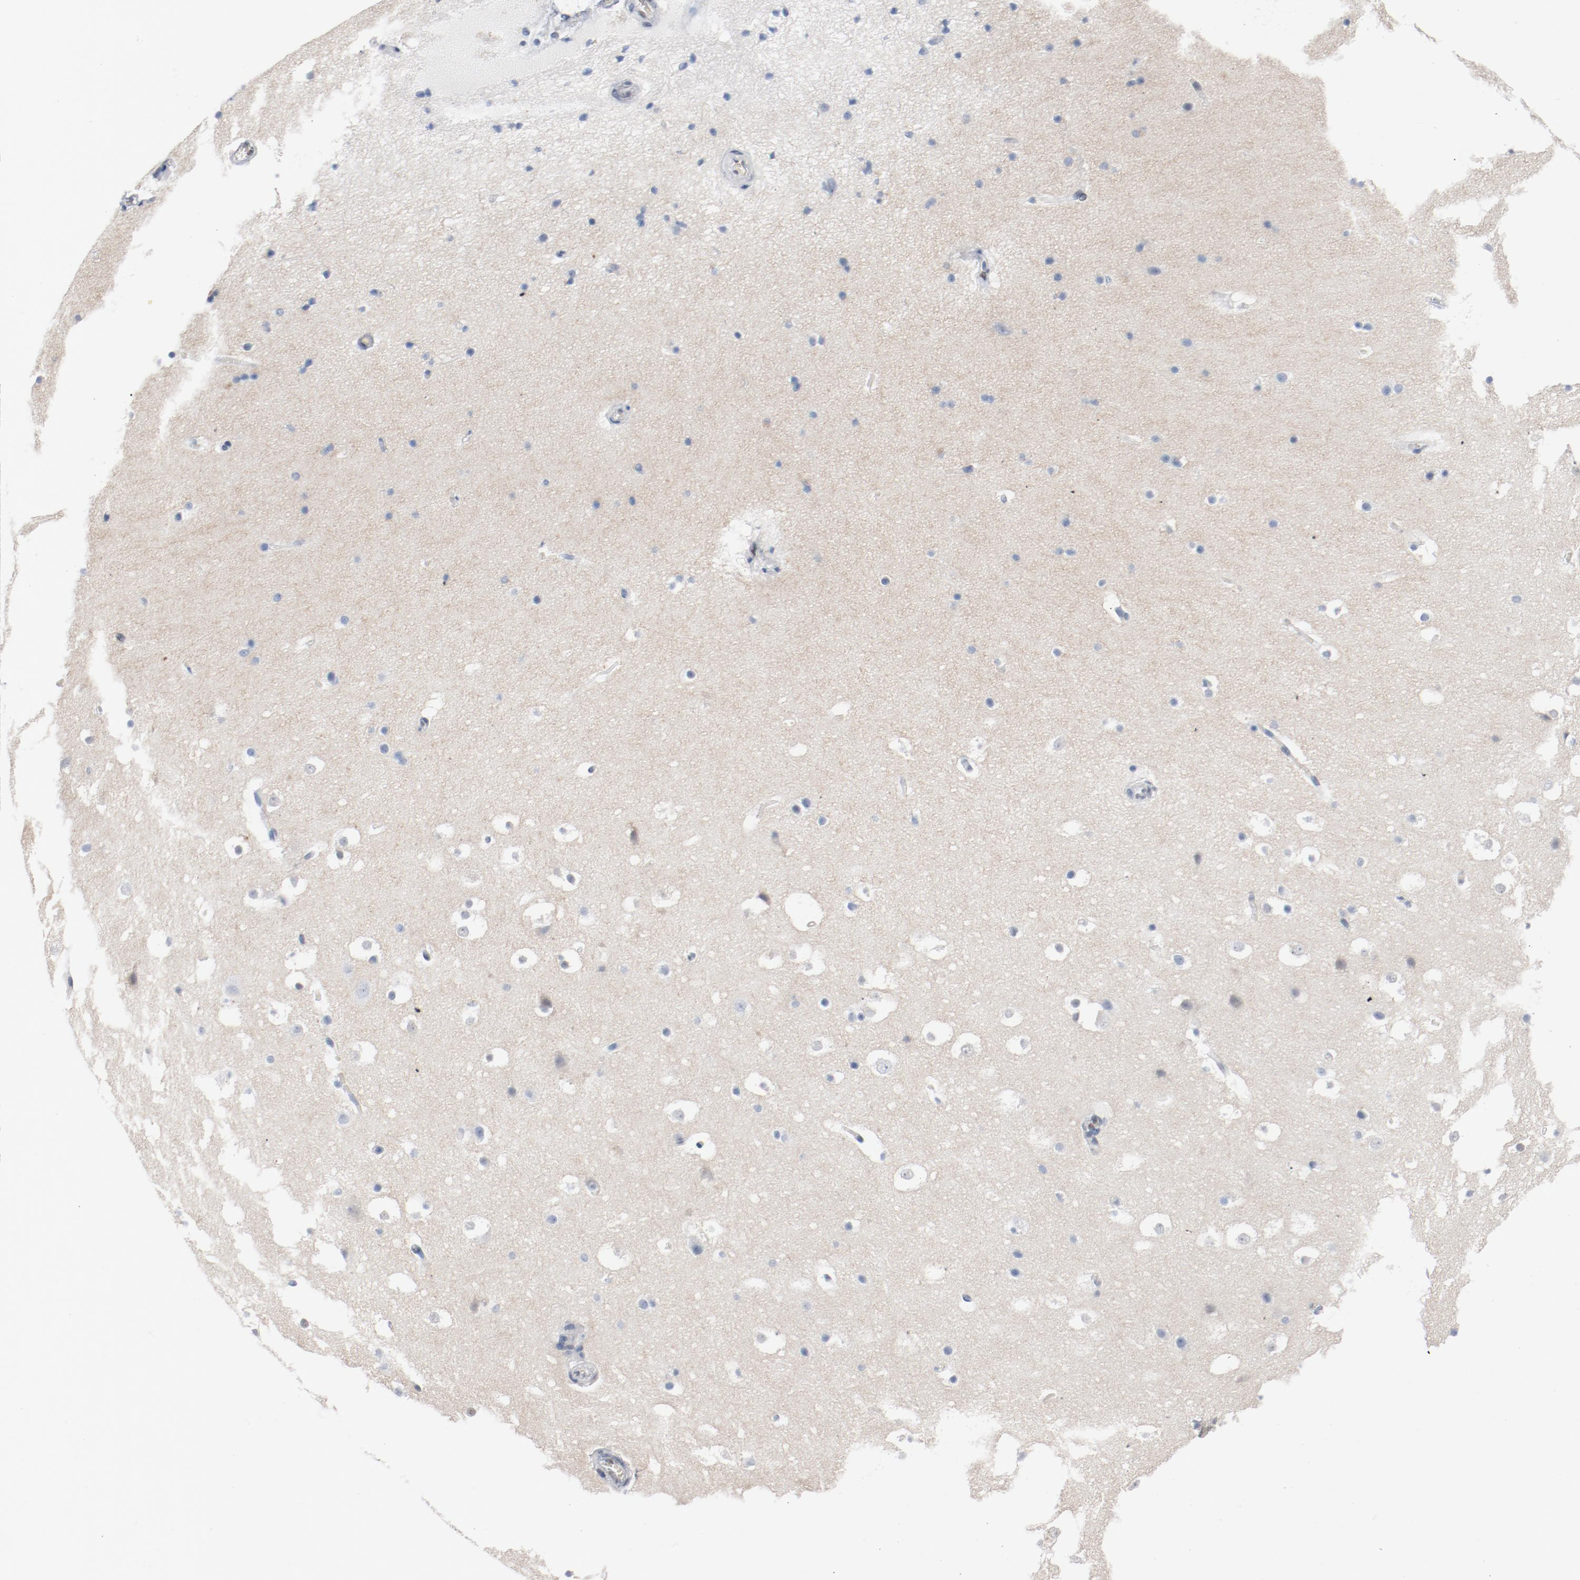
{"staining": {"intensity": "negative", "quantity": "none", "location": "none"}, "tissue": "hippocampus", "cell_type": "Glial cells", "image_type": "normal", "snomed": [{"axis": "morphology", "description": "Normal tissue, NOS"}, {"axis": "topography", "description": "Hippocampus"}], "caption": "The image exhibits no staining of glial cells in unremarkable hippocampus.", "gene": "ENSG00000285708", "patient": {"sex": "male", "age": 45}}